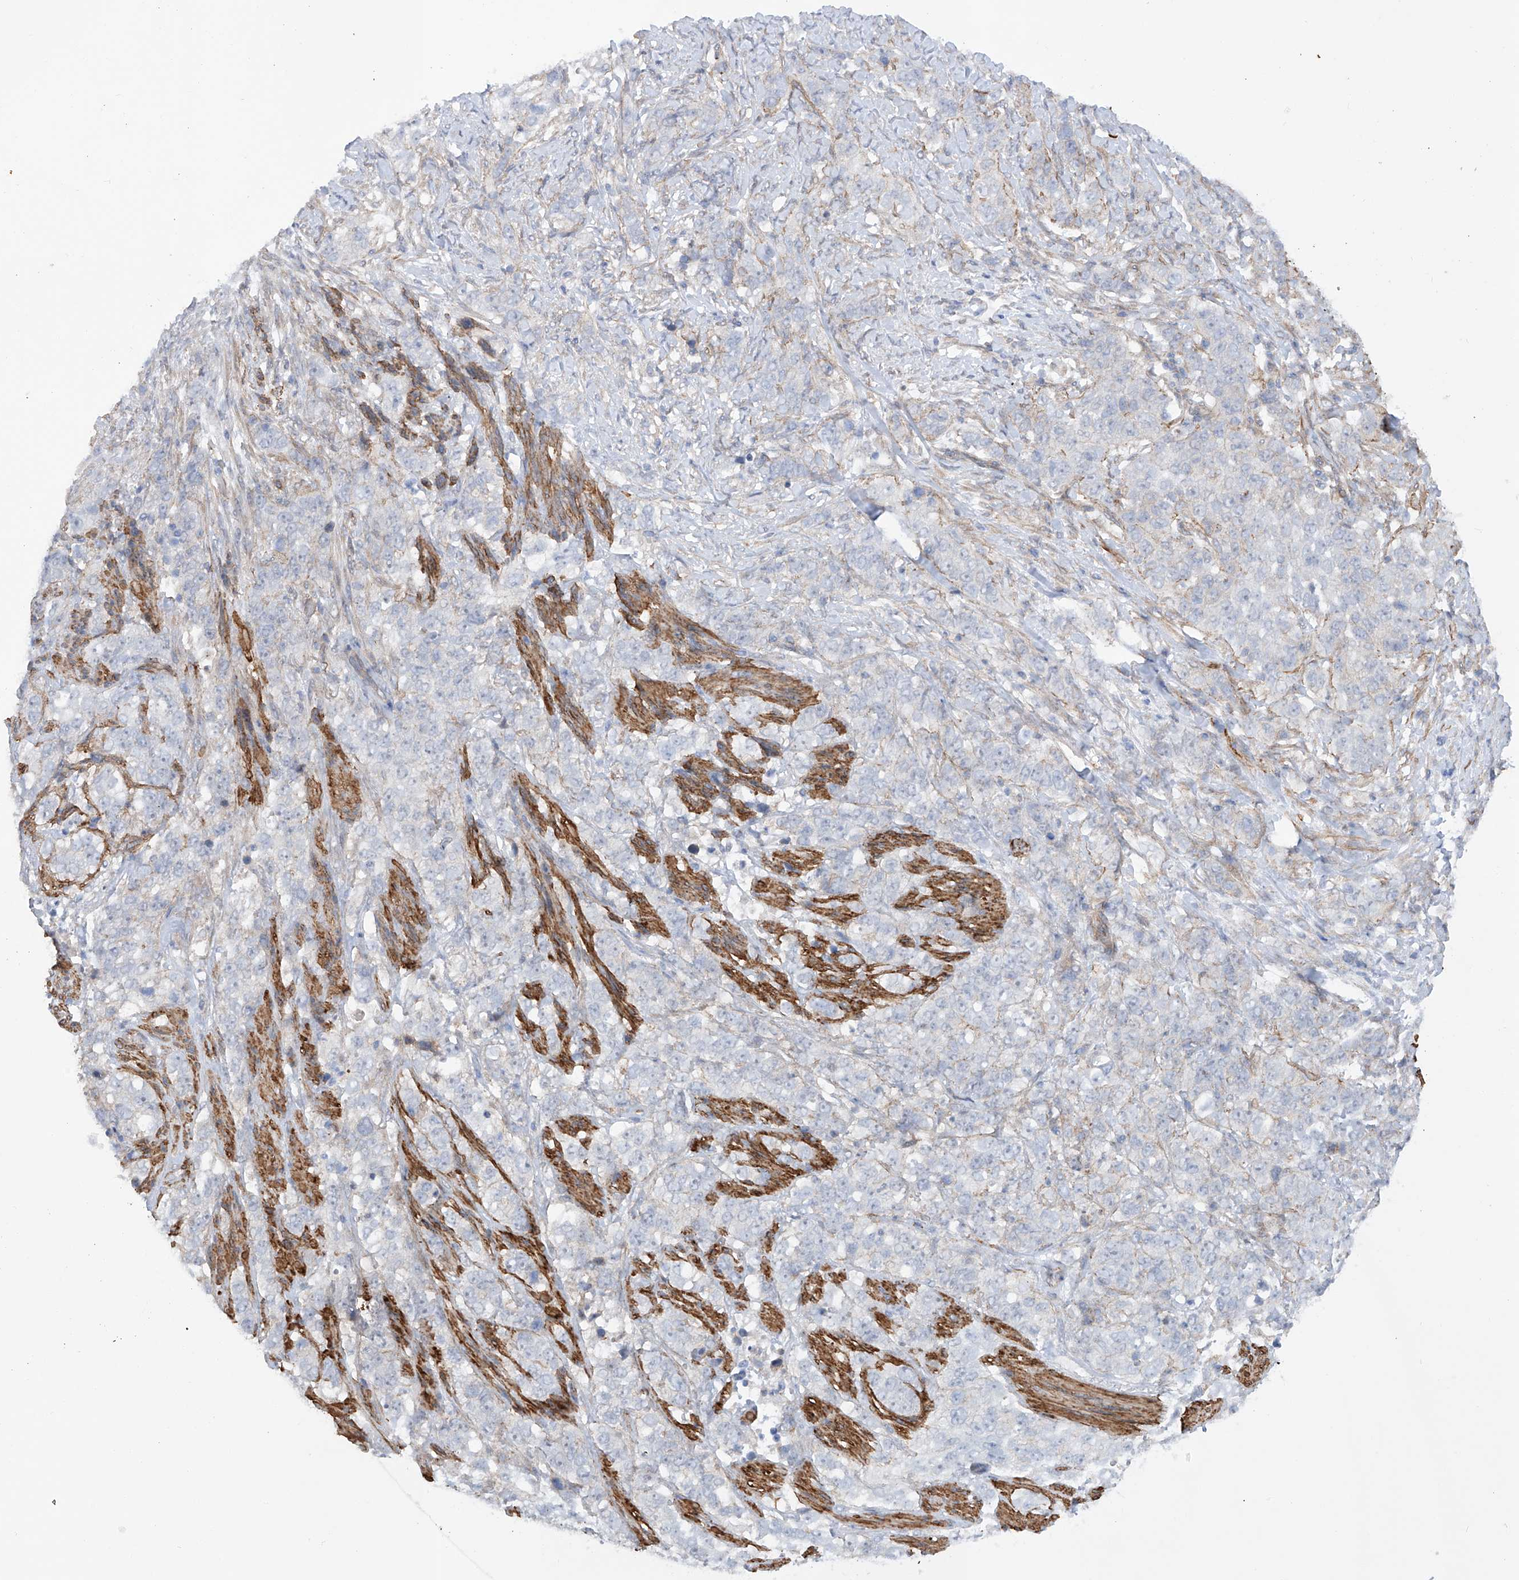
{"staining": {"intensity": "negative", "quantity": "none", "location": "none"}, "tissue": "stomach cancer", "cell_type": "Tumor cells", "image_type": "cancer", "snomed": [{"axis": "morphology", "description": "Adenocarcinoma, NOS"}, {"axis": "topography", "description": "Stomach"}], "caption": "Photomicrograph shows no protein positivity in tumor cells of stomach cancer (adenocarcinoma) tissue. (Immunohistochemistry, brightfield microscopy, high magnification).", "gene": "ZNF490", "patient": {"sex": "male", "age": 48}}